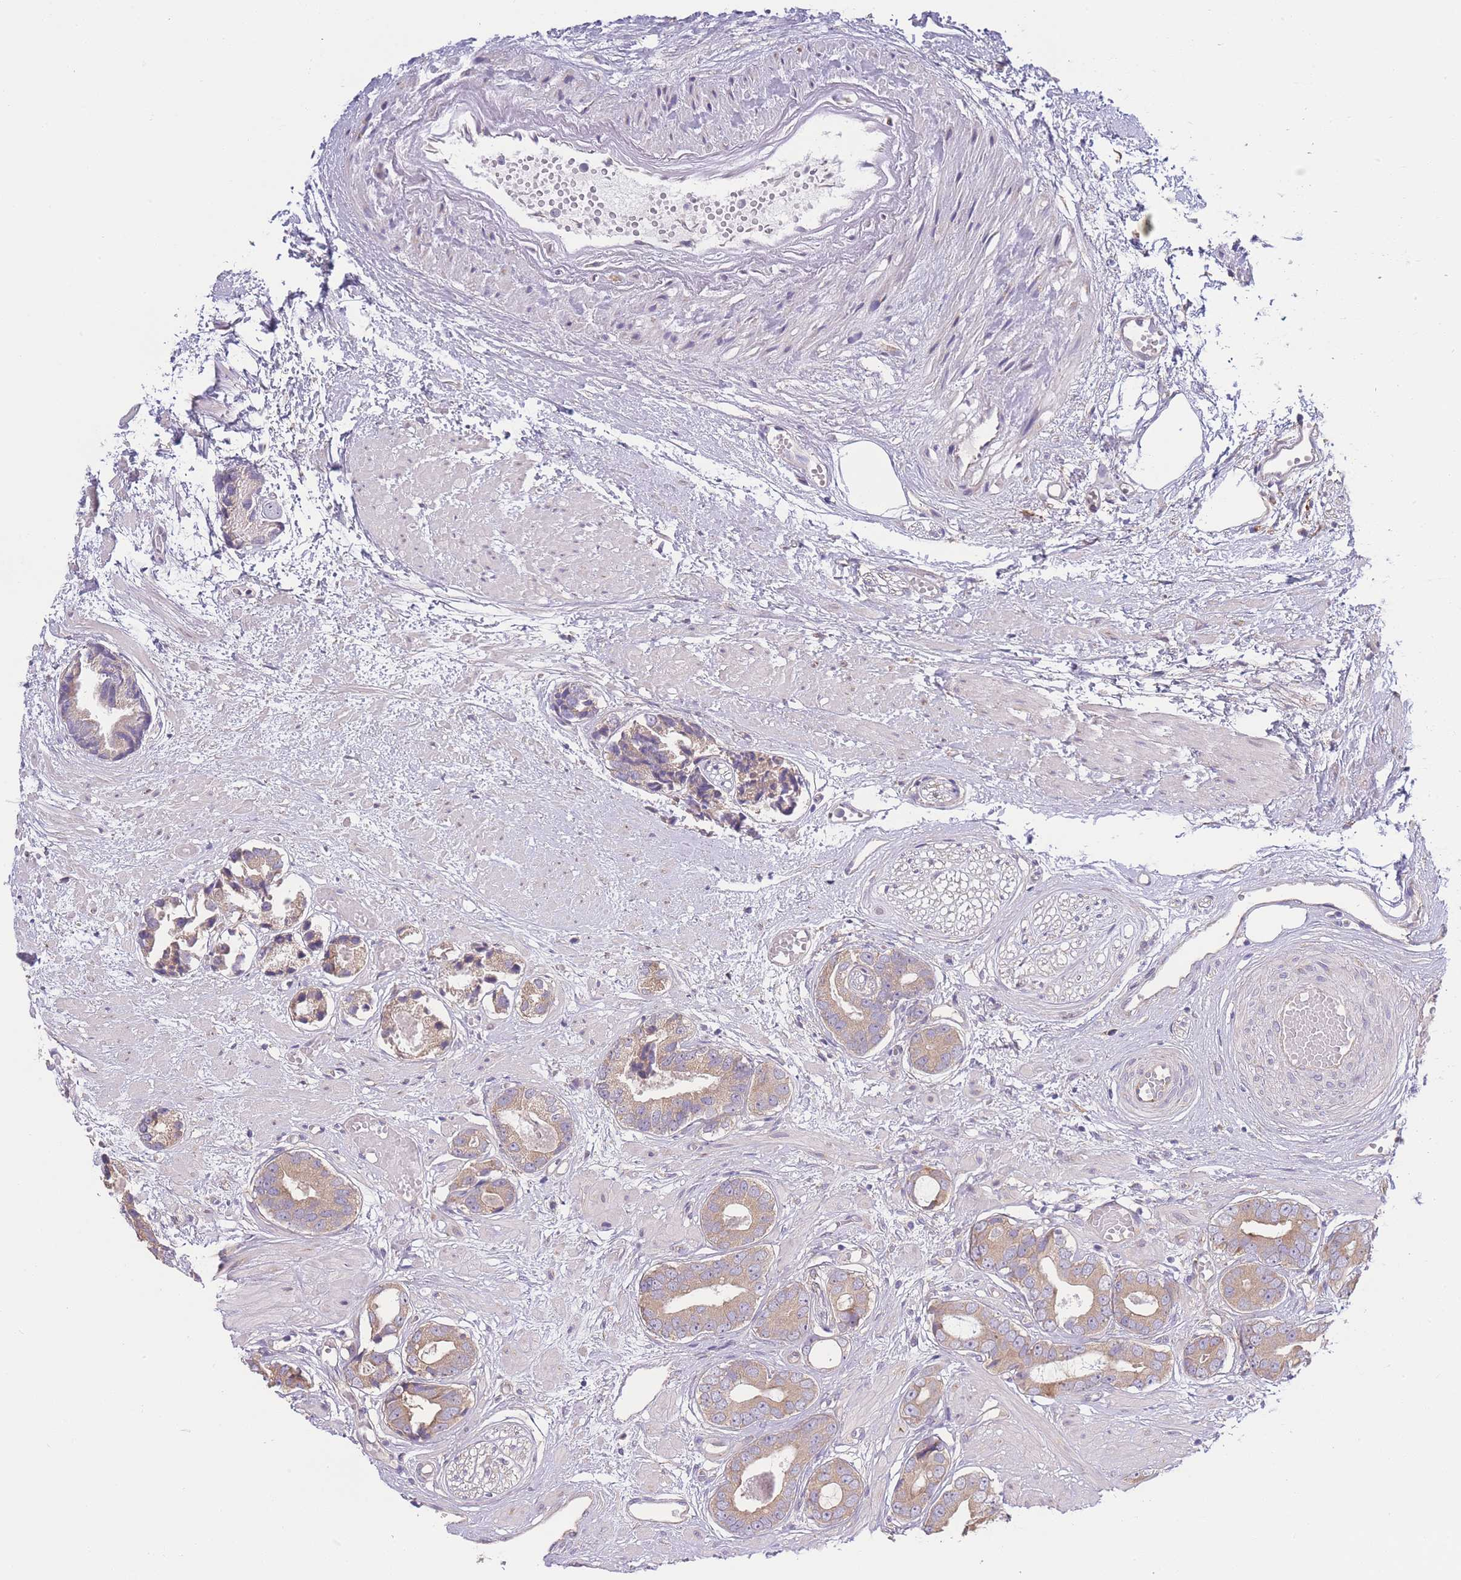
{"staining": {"intensity": "moderate", "quantity": ">75%", "location": "cytoplasmic/membranous"}, "tissue": "prostate cancer", "cell_type": "Tumor cells", "image_type": "cancer", "snomed": [{"axis": "morphology", "description": "Adenocarcinoma, Low grade"}, {"axis": "topography", "description": "Prostate"}], "caption": "Immunohistochemical staining of human prostate cancer demonstrates medium levels of moderate cytoplasmic/membranous protein expression in approximately >75% of tumor cells. Nuclei are stained in blue.", "gene": "BEX1", "patient": {"sex": "male", "age": 64}}